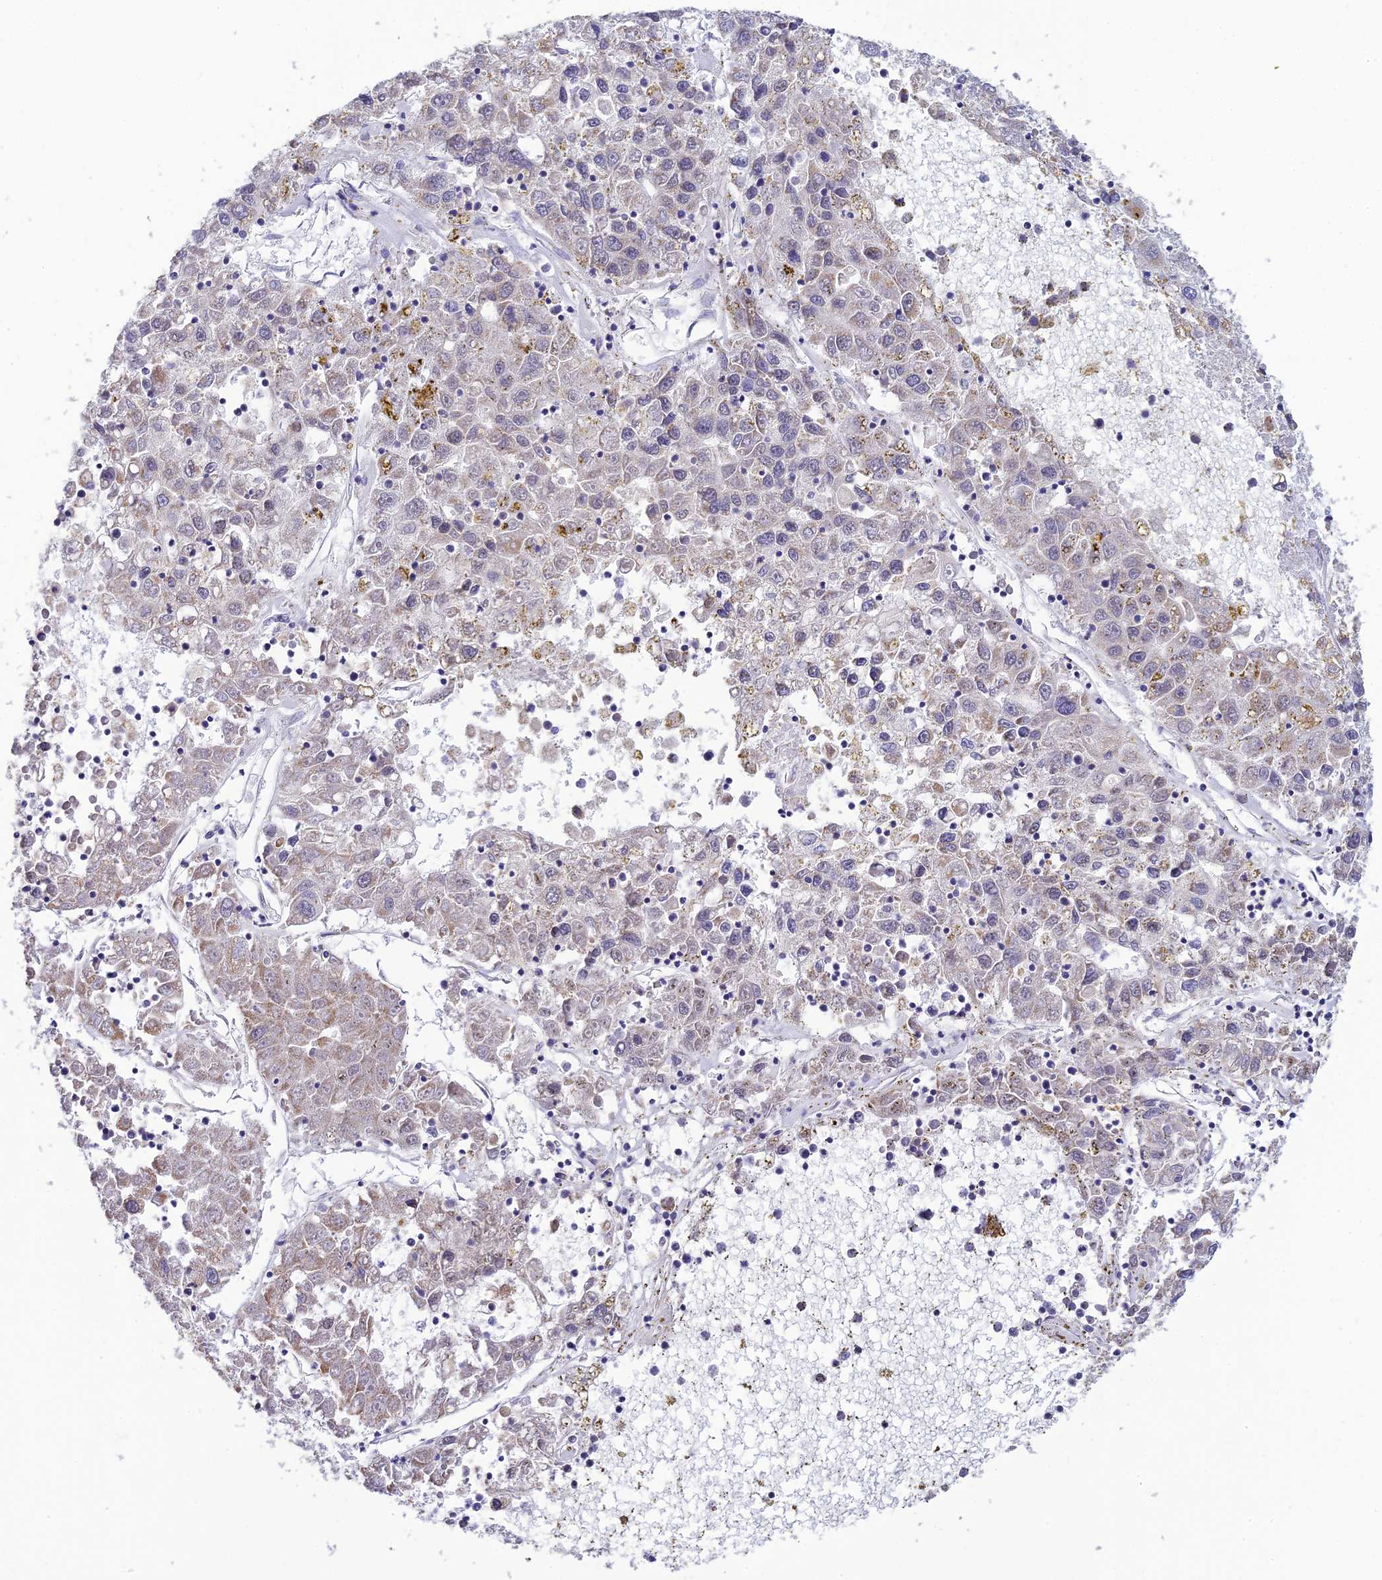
{"staining": {"intensity": "negative", "quantity": "none", "location": "none"}, "tissue": "liver cancer", "cell_type": "Tumor cells", "image_type": "cancer", "snomed": [{"axis": "morphology", "description": "Carcinoma, Hepatocellular, NOS"}, {"axis": "topography", "description": "Liver"}], "caption": "This micrograph is of hepatocellular carcinoma (liver) stained with immunohistochemistry to label a protein in brown with the nuclei are counter-stained blue. There is no staining in tumor cells.", "gene": "C2orf49", "patient": {"sex": "male", "age": 49}}